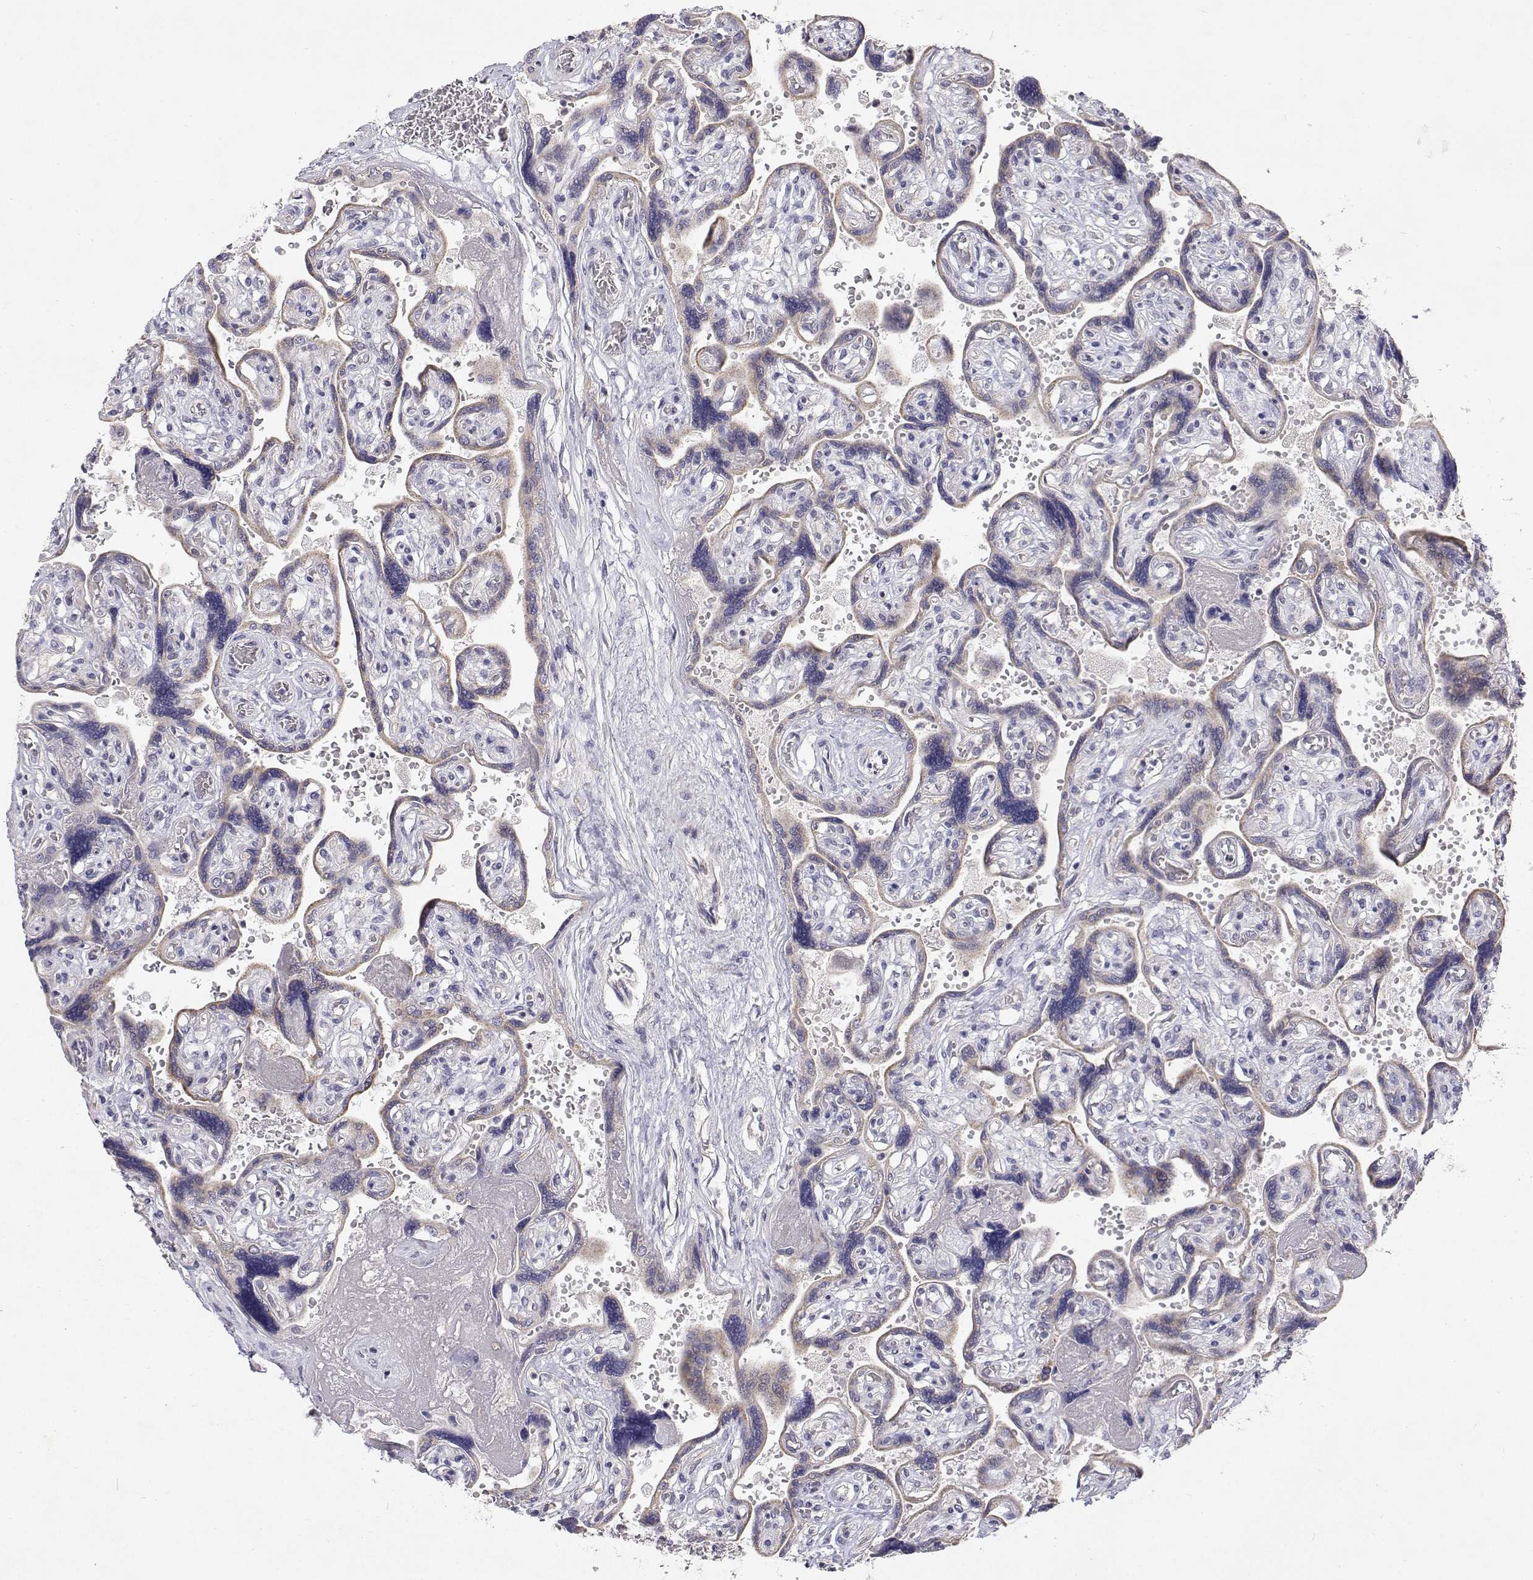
{"staining": {"intensity": "negative", "quantity": "none", "location": "none"}, "tissue": "placenta", "cell_type": "Decidual cells", "image_type": "normal", "snomed": [{"axis": "morphology", "description": "Normal tissue, NOS"}, {"axis": "topography", "description": "Placenta"}], "caption": "The immunohistochemistry photomicrograph has no significant expression in decidual cells of placenta. (DAB (3,3'-diaminobenzidine) IHC, high magnification).", "gene": "TRIM60", "patient": {"sex": "female", "age": 32}}